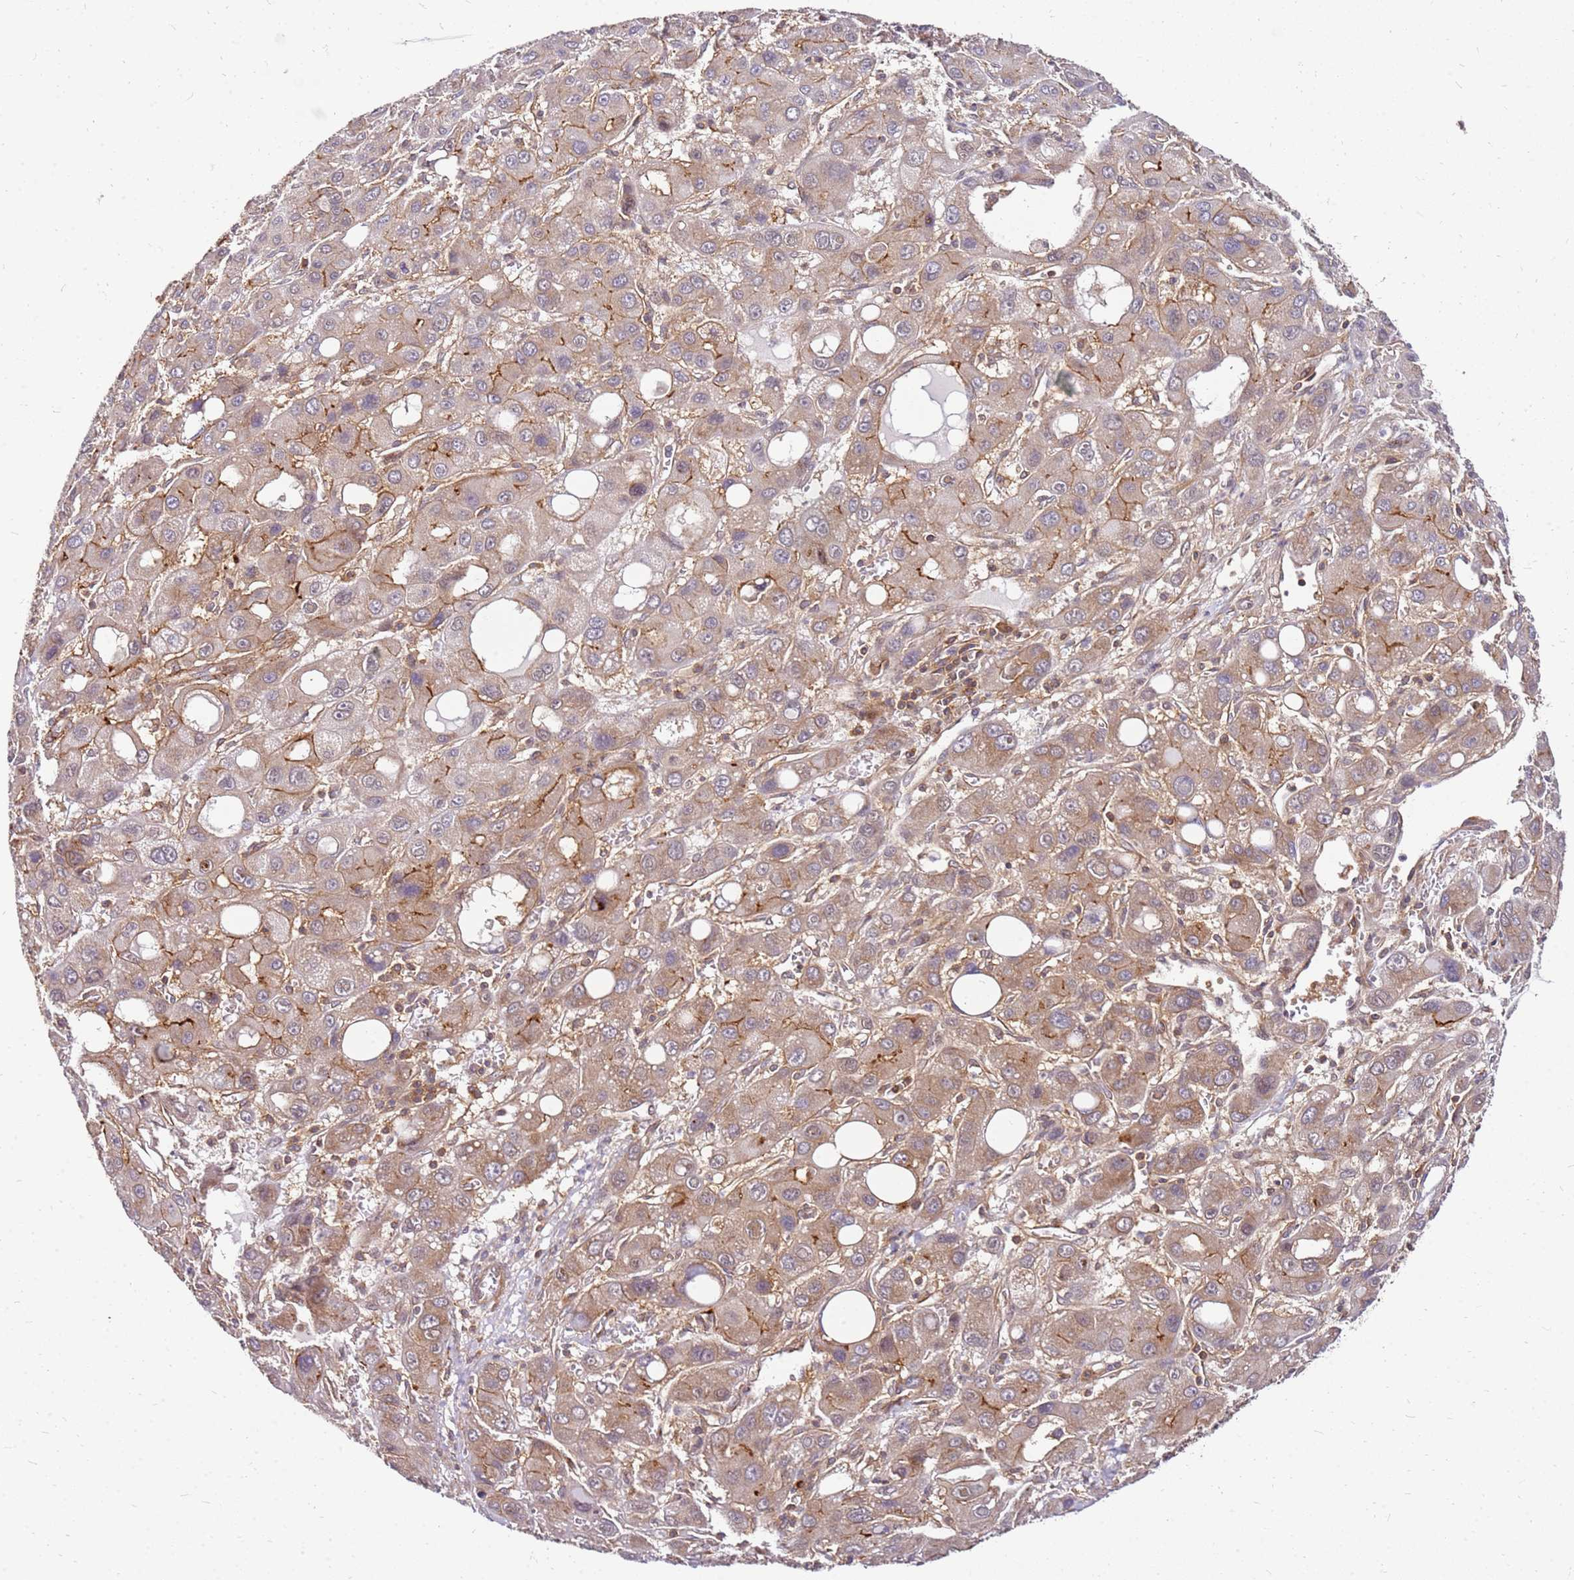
{"staining": {"intensity": "moderate", "quantity": "25%-75%", "location": "cytoplasmic/membranous"}, "tissue": "liver cancer", "cell_type": "Tumor cells", "image_type": "cancer", "snomed": [{"axis": "morphology", "description": "Carcinoma, Hepatocellular, NOS"}, {"axis": "topography", "description": "Liver"}], "caption": "DAB (3,3'-diaminobenzidine) immunohistochemical staining of human liver cancer (hepatocellular carcinoma) reveals moderate cytoplasmic/membranous protein expression in approximately 25%-75% of tumor cells. Using DAB (3,3'-diaminobenzidine) (brown) and hematoxylin (blue) stains, captured at high magnification using brightfield microscopy.", "gene": "PIH1D1", "patient": {"sex": "male", "age": 55}}